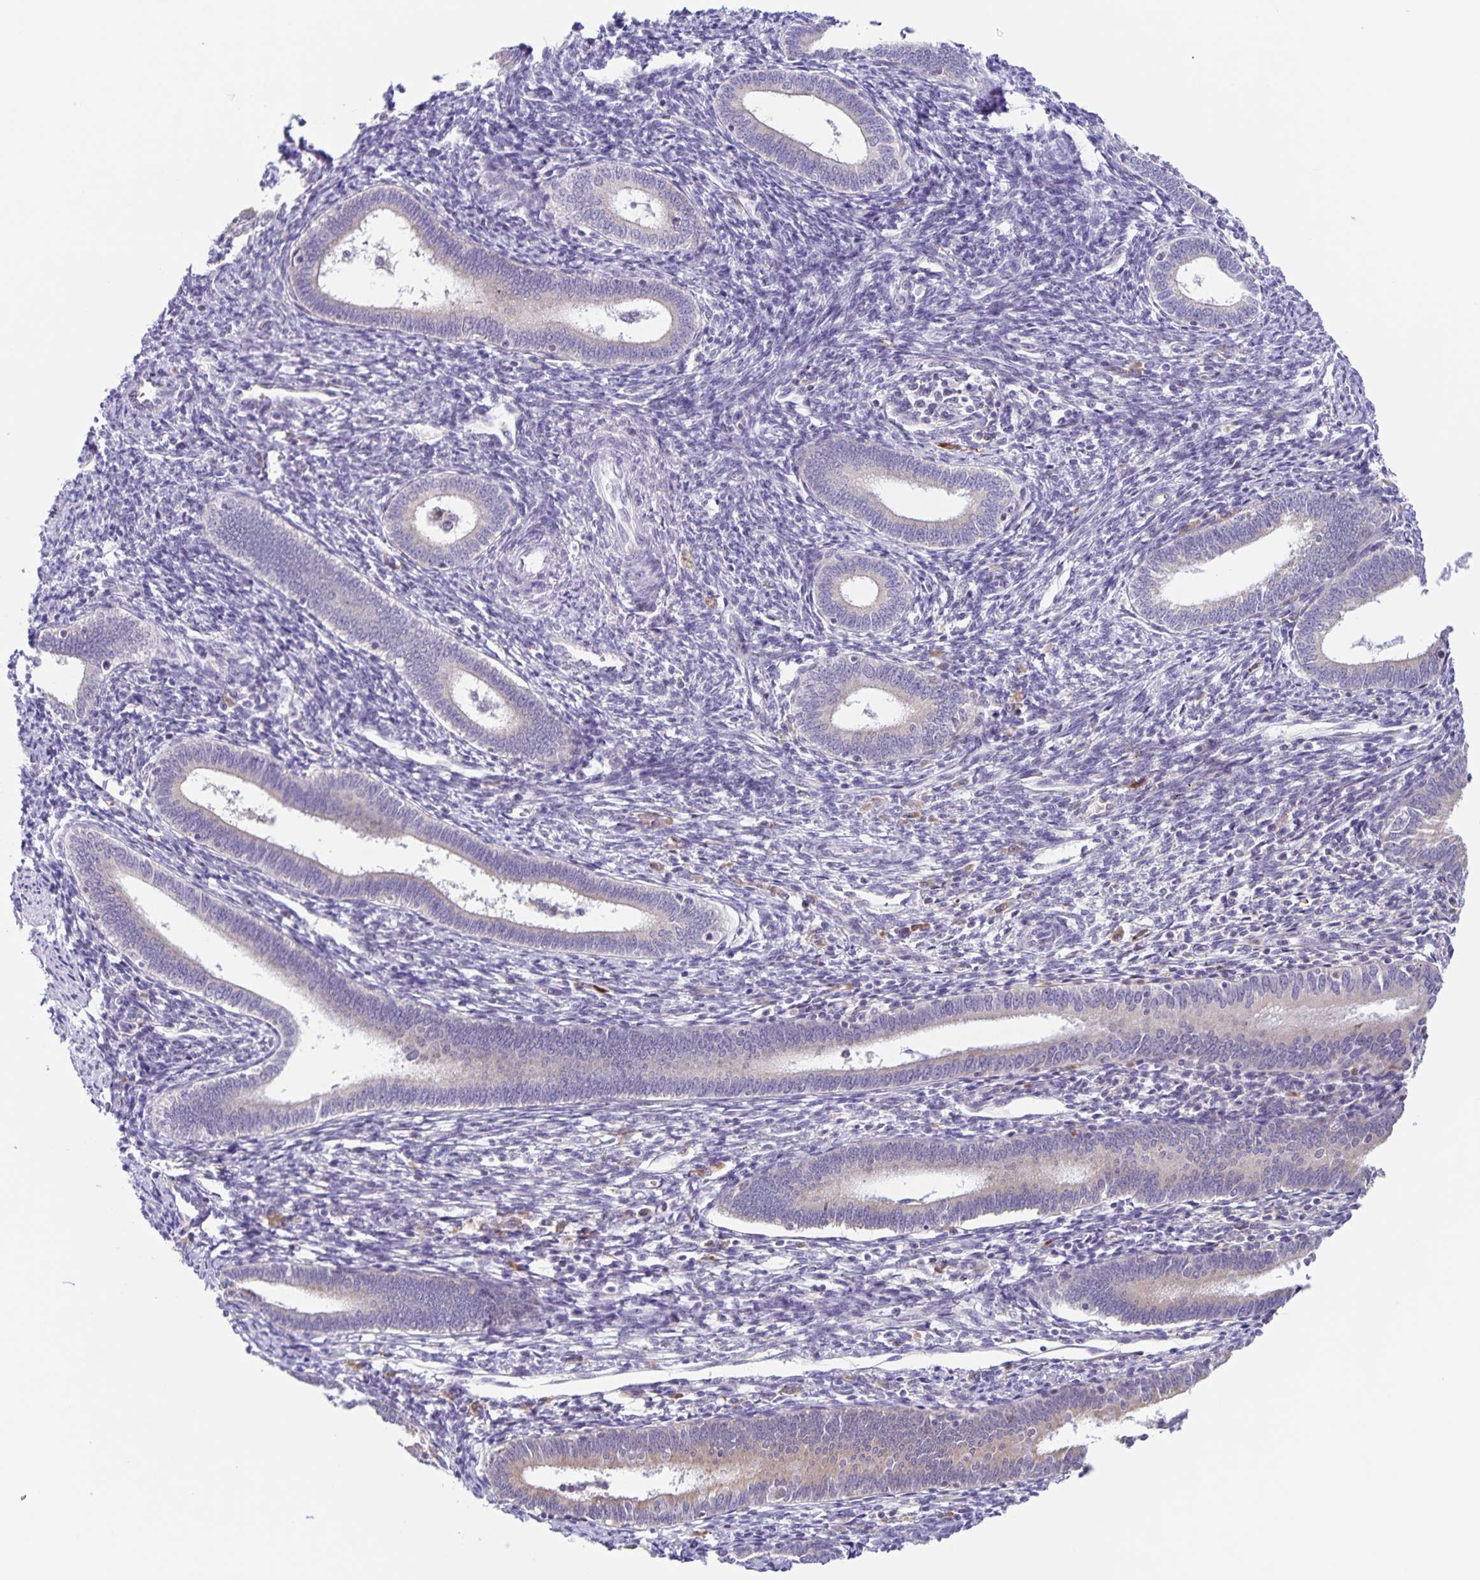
{"staining": {"intensity": "negative", "quantity": "none", "location": "none"}, "tissue": "endometrium", "cell_type": "Cells in endometrial stroma", "image_type": "normal", "snomed": [{"axis": "morphology", "description": "Normal tissue, NOS"}, {"axis": "topography", "description": "Endometrium"}], "caption": "A micrograph of human endometrium is negative for staining in cells in endometrial stroma. (Brightfield microscopy of DAB (3,3'-diaminobenzidine) immunohistochemistry (IHC) at high magnification).", "gene": "STPG4", "patient": {"sex": "female", "age": 41}}